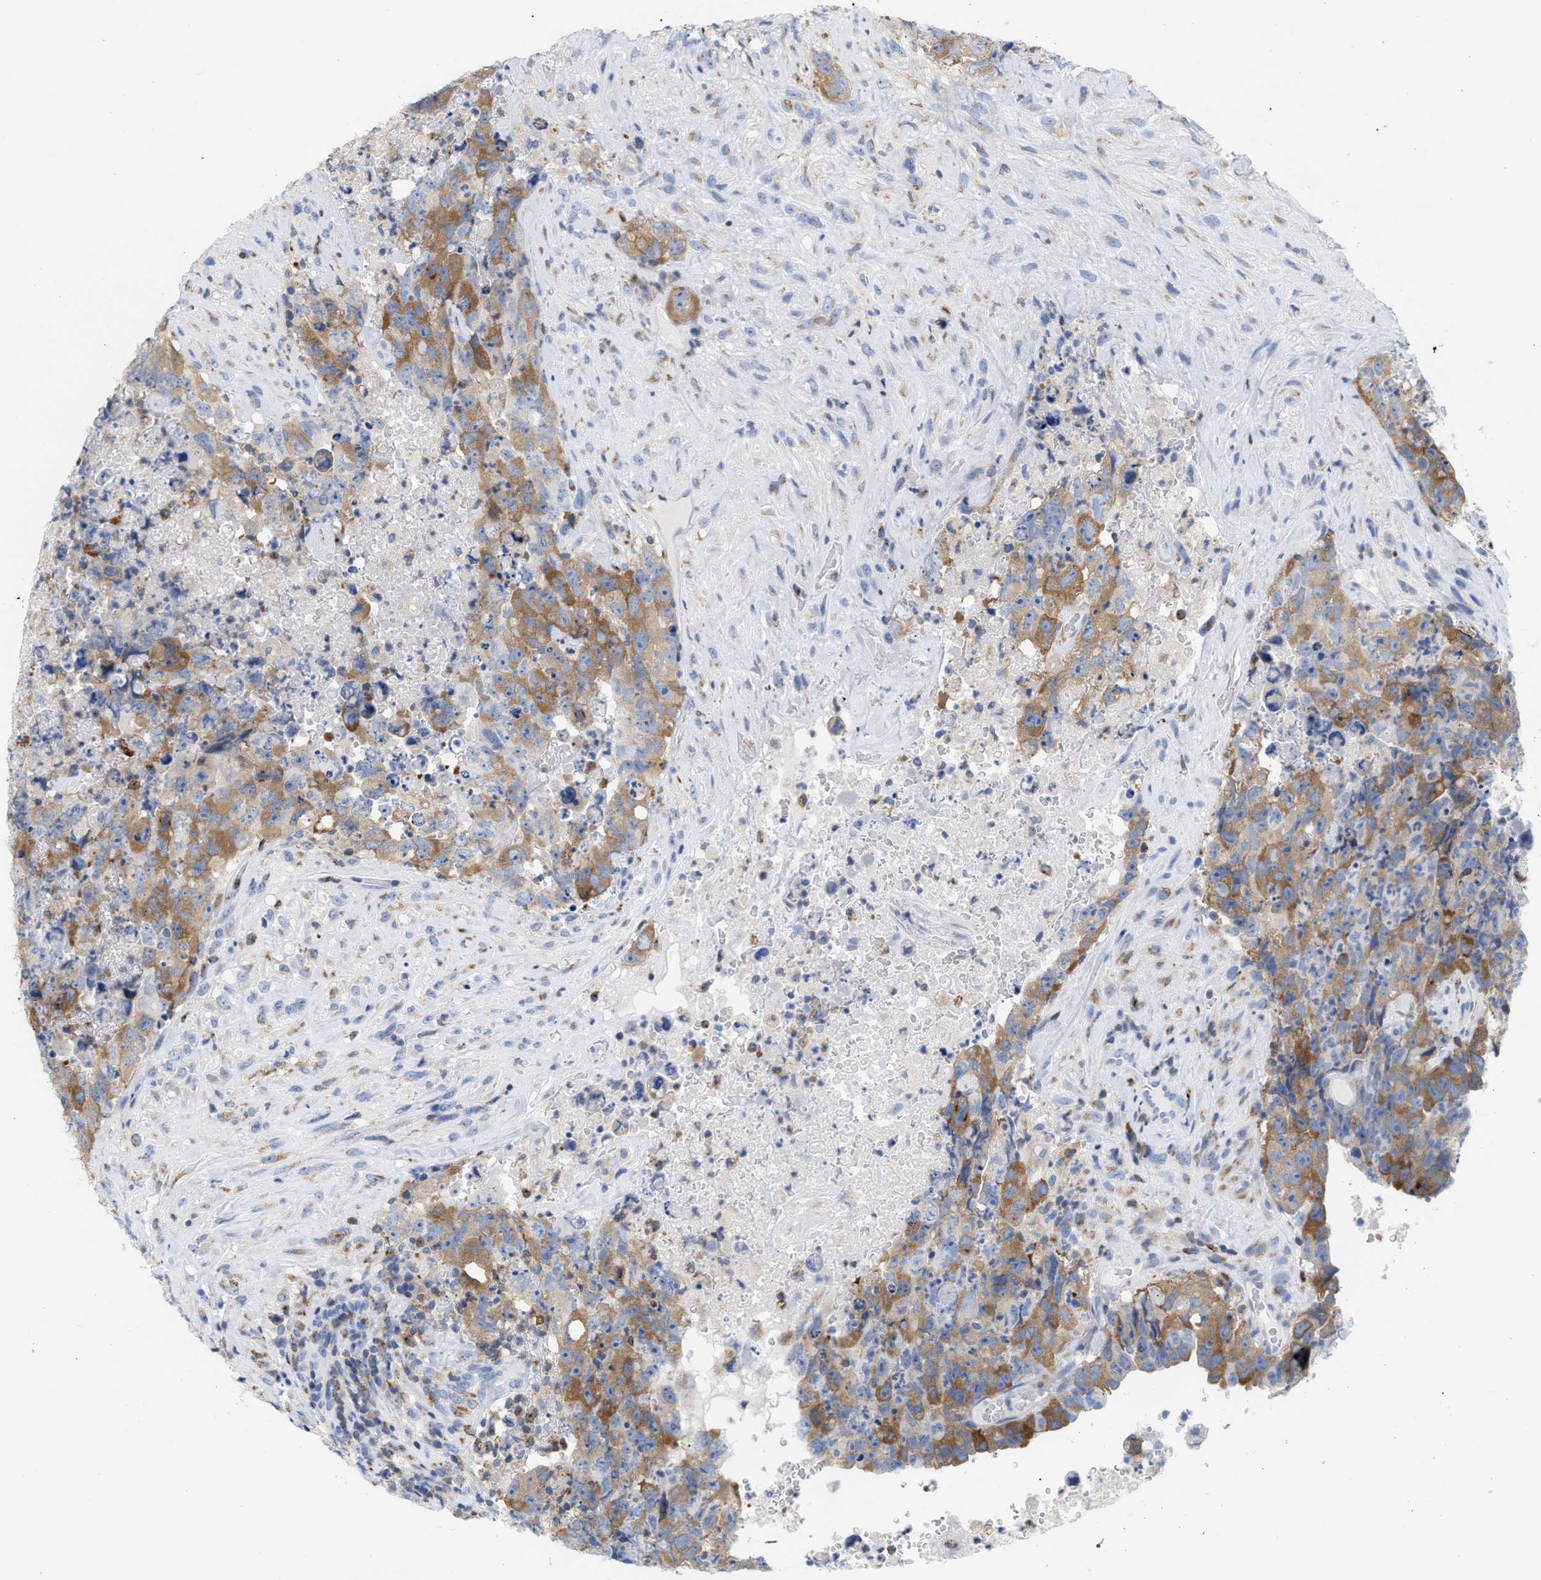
{"staining": {"intensity": "moderate", "quantity": ">75%", "location": "cytoplasmic/membranous"}, "tissue": "testis cancer", "cell_type": "Tumor cells", "image_type": "cancer", "snomed": [{"axis": "morphology", "description": "Carcinoma, Embryonal, NOS"}, {"axis": "topography", "description": "Testis"}], "caption": "Protein expression analysis of human testis cancer (embryonal carcinoma) reveals moderate cytoplasmic/membranous positivity in about >75% of tumor cells.", "gene": "TACC3", "patient": {"sex": "male", "age": 32}}